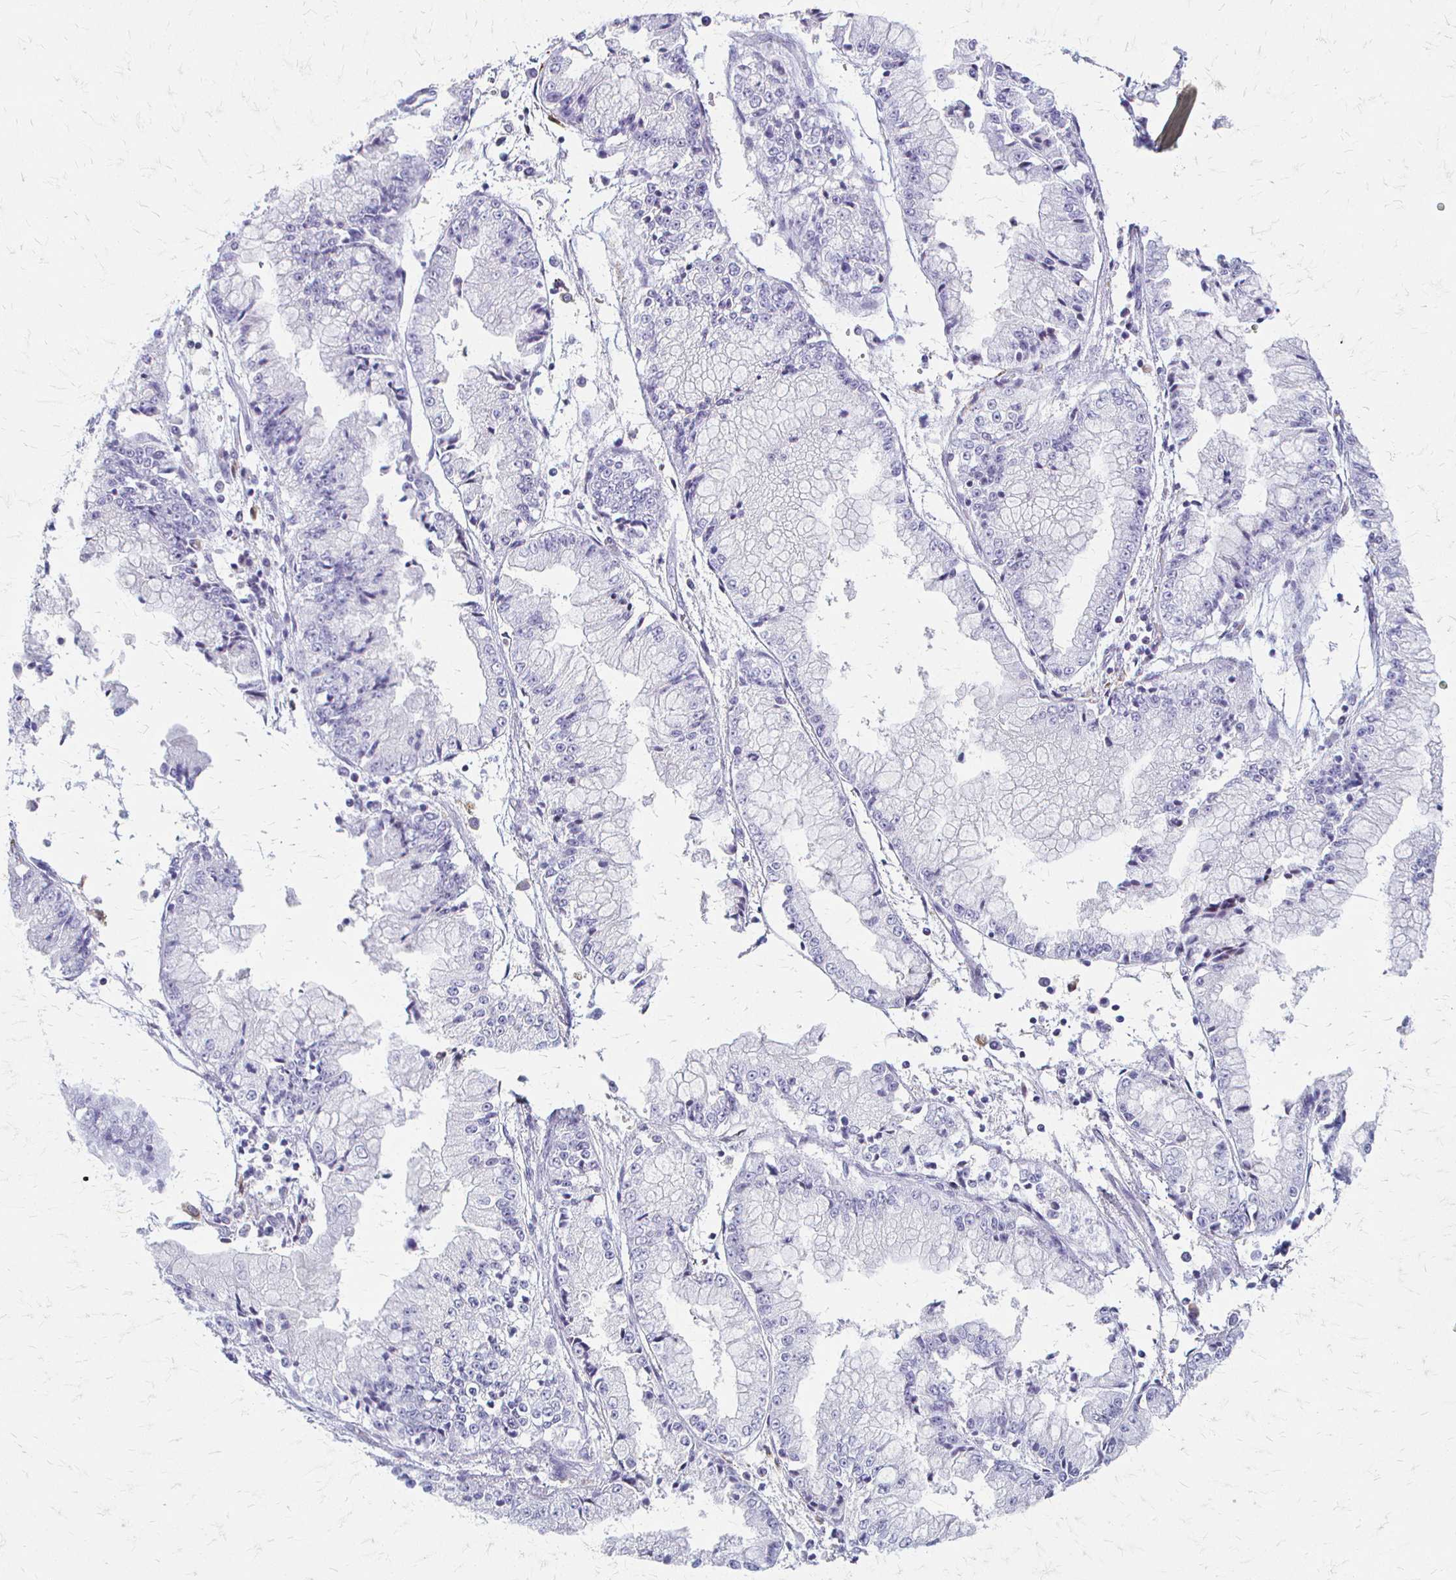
{"staining": {"intensity": "negative", "quantity": "none", "location": "none"}, "tissue": "stomach cancer", "cell_type": "Tumor cells", "image_type": "cancer", "snomed": [{"axis": "morphology", "description": "Adenocarcinoma, NOS"}, {"axis": "topography", "description": "Stomach, upper"}], "caption": "An immunohistochemistry histopathology image of stomach cancer (adenocarcinoma) is shown. There is no staining in tumor cells of stomach cancer (adenocarcinoma). The staining is performed using DAB brown chromogen with nuclei counter-stained in using hematoxylin.", "gene": "ACP5", "patient": {"sex": "female", "age": 74}}